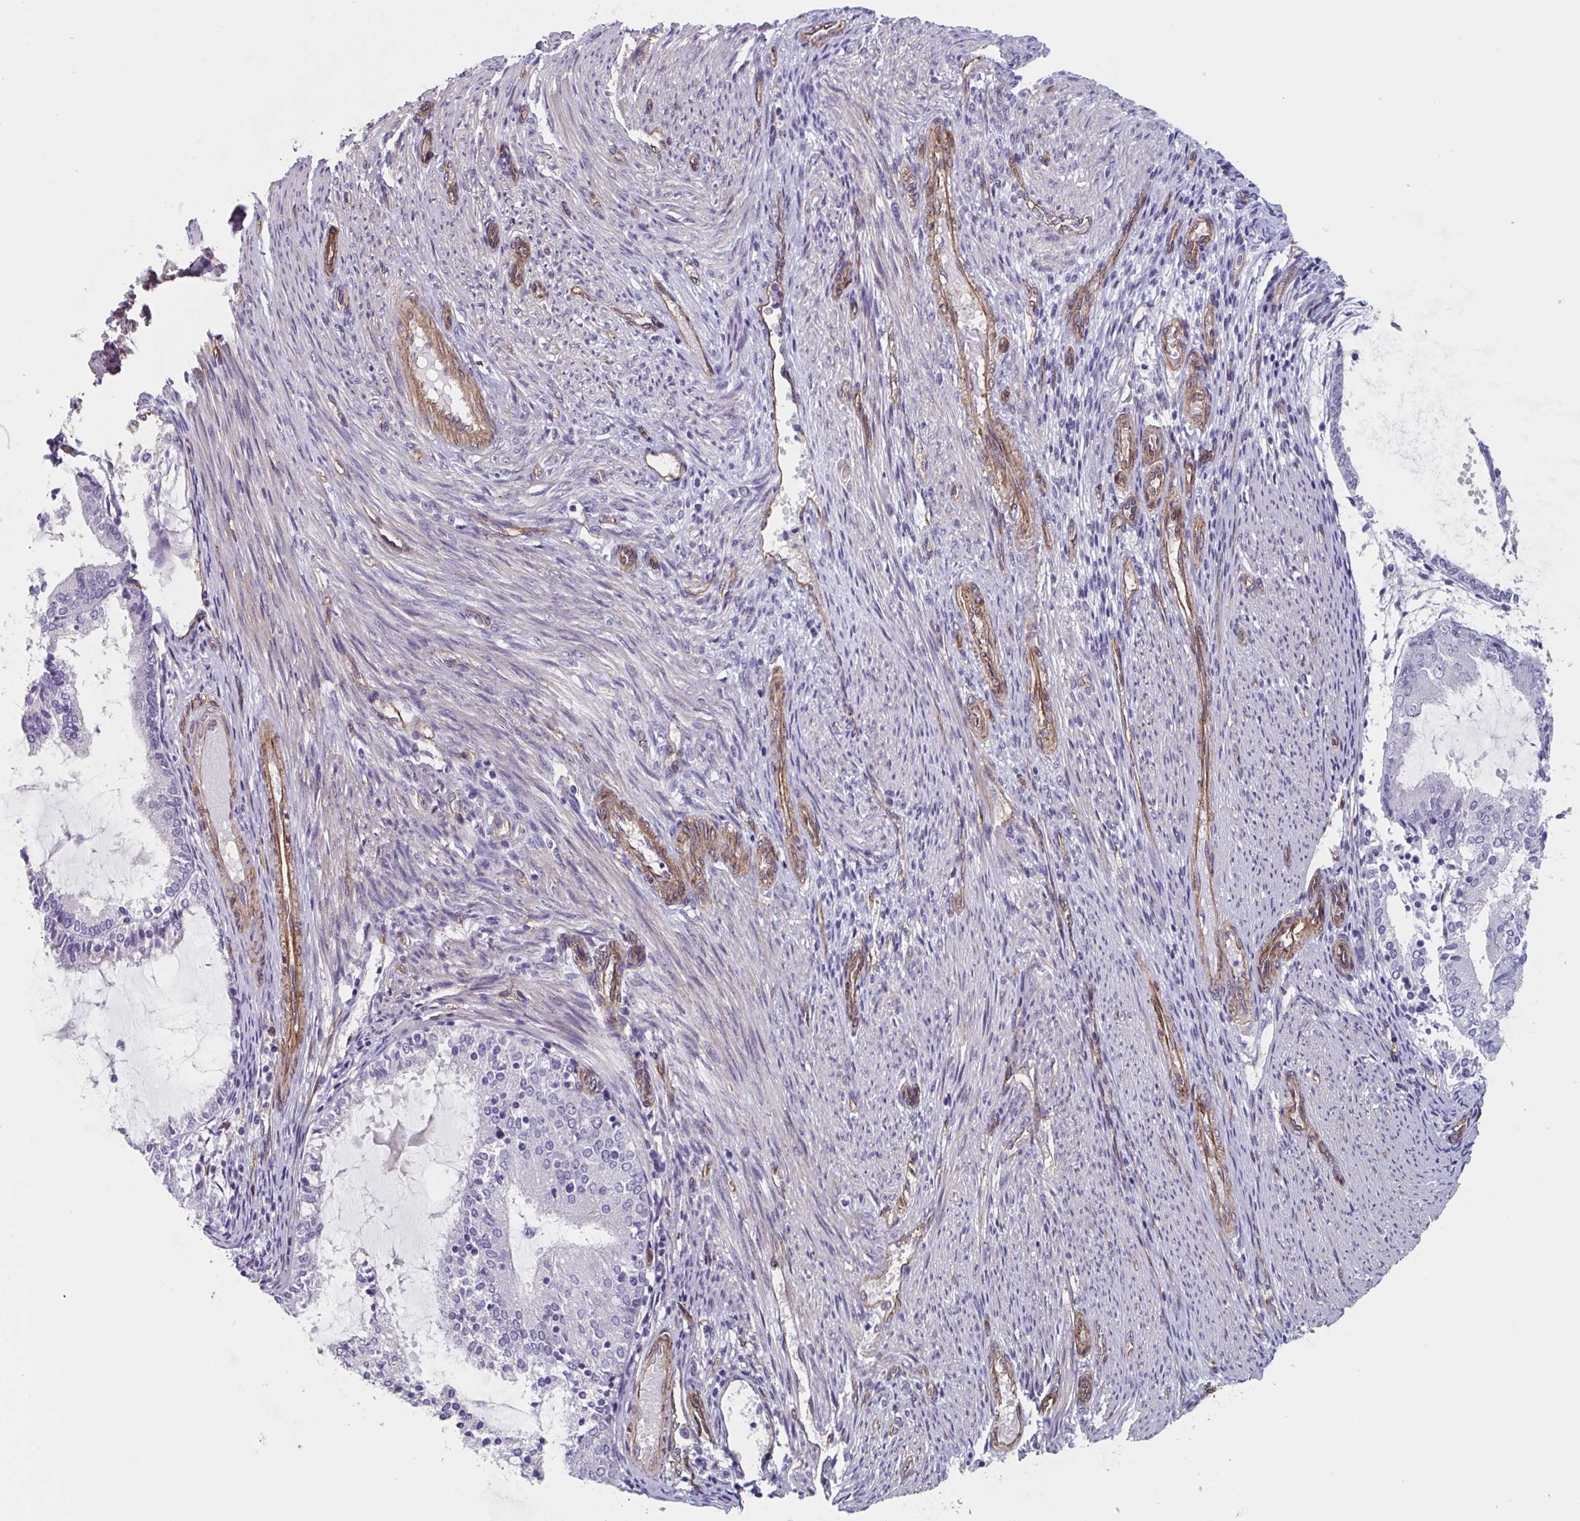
{"staining": {"intensity": "negative", "quantity": "none", "location": "none"}, "tissue": "endometrial cancer", "cell_type": "Tumor cells", "image_type": "cancer", "snomed": [{"axis": "morphology", "description": "Adenocarcinoma, NOS"}, {"axis": "topography", "description": "Endometrium"}], "caption": "Tumor cells show no significant expression in adenocarcinoma (endometrial).", "gene": "CITED4", "patient": {"sex": "female", "age": 81}}